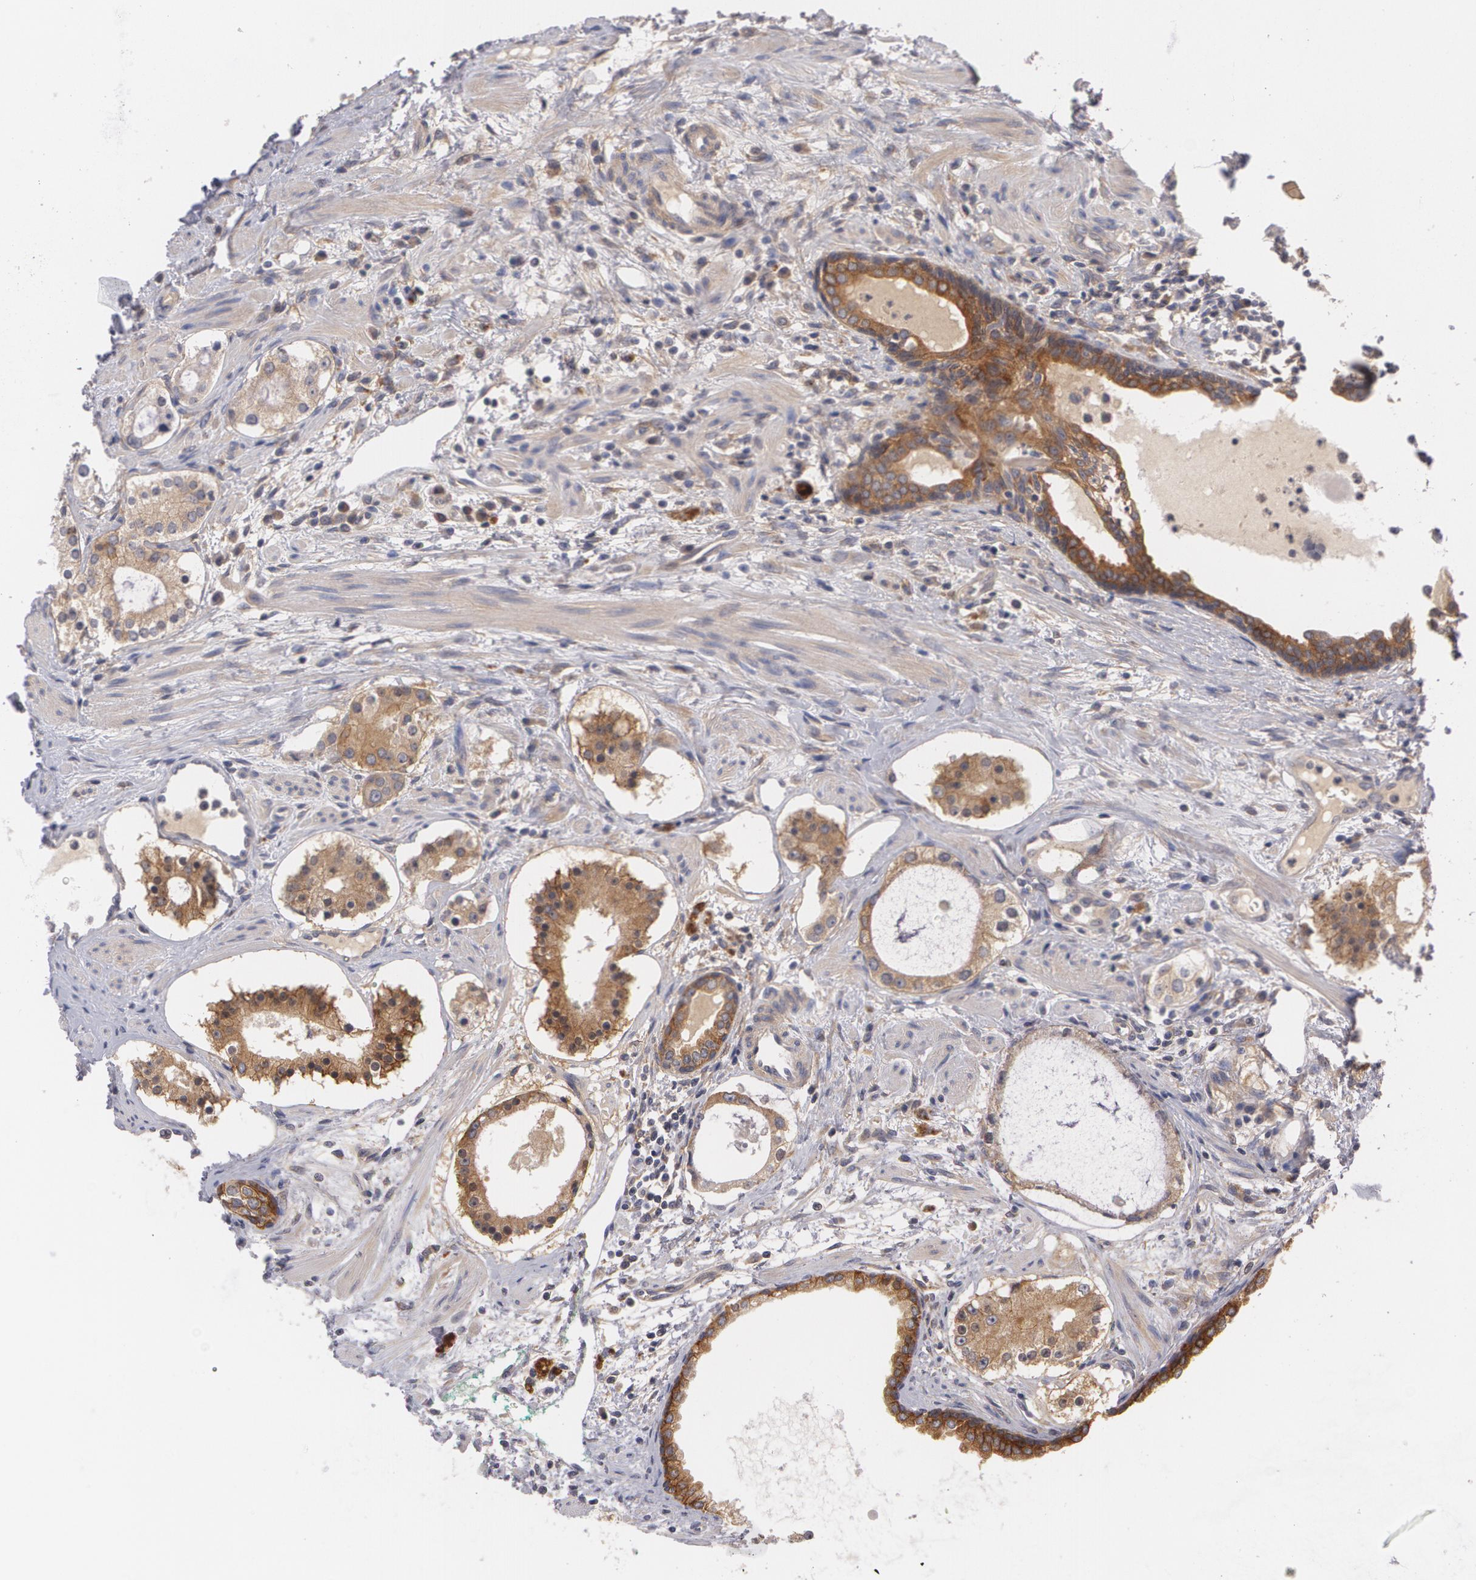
{"staining": {"intensity": "strong", "quantity": ">75%", "location": "cytoplasmic/membranous"}, "tissue": "prostate cancer", "cell_type": "Tumor cells", "image_type": "cancer", "snomed": [{"axis": "morphology", "description": "Adenocarcinoma, Medium grade"}, {"axis": "topography", "description": "Prostate"}], "caption": "The immunohistochemical stain shows strong cytoplasmic/membranous staining in tumor cells of prostate adenocarcinoma (medium-grade) tissue. Immunohistochemistry stains the protein of interest in brown and the nuclei are stained blue.", "gene": "CASK", "patient": {"sex": "male", "age": 73}}